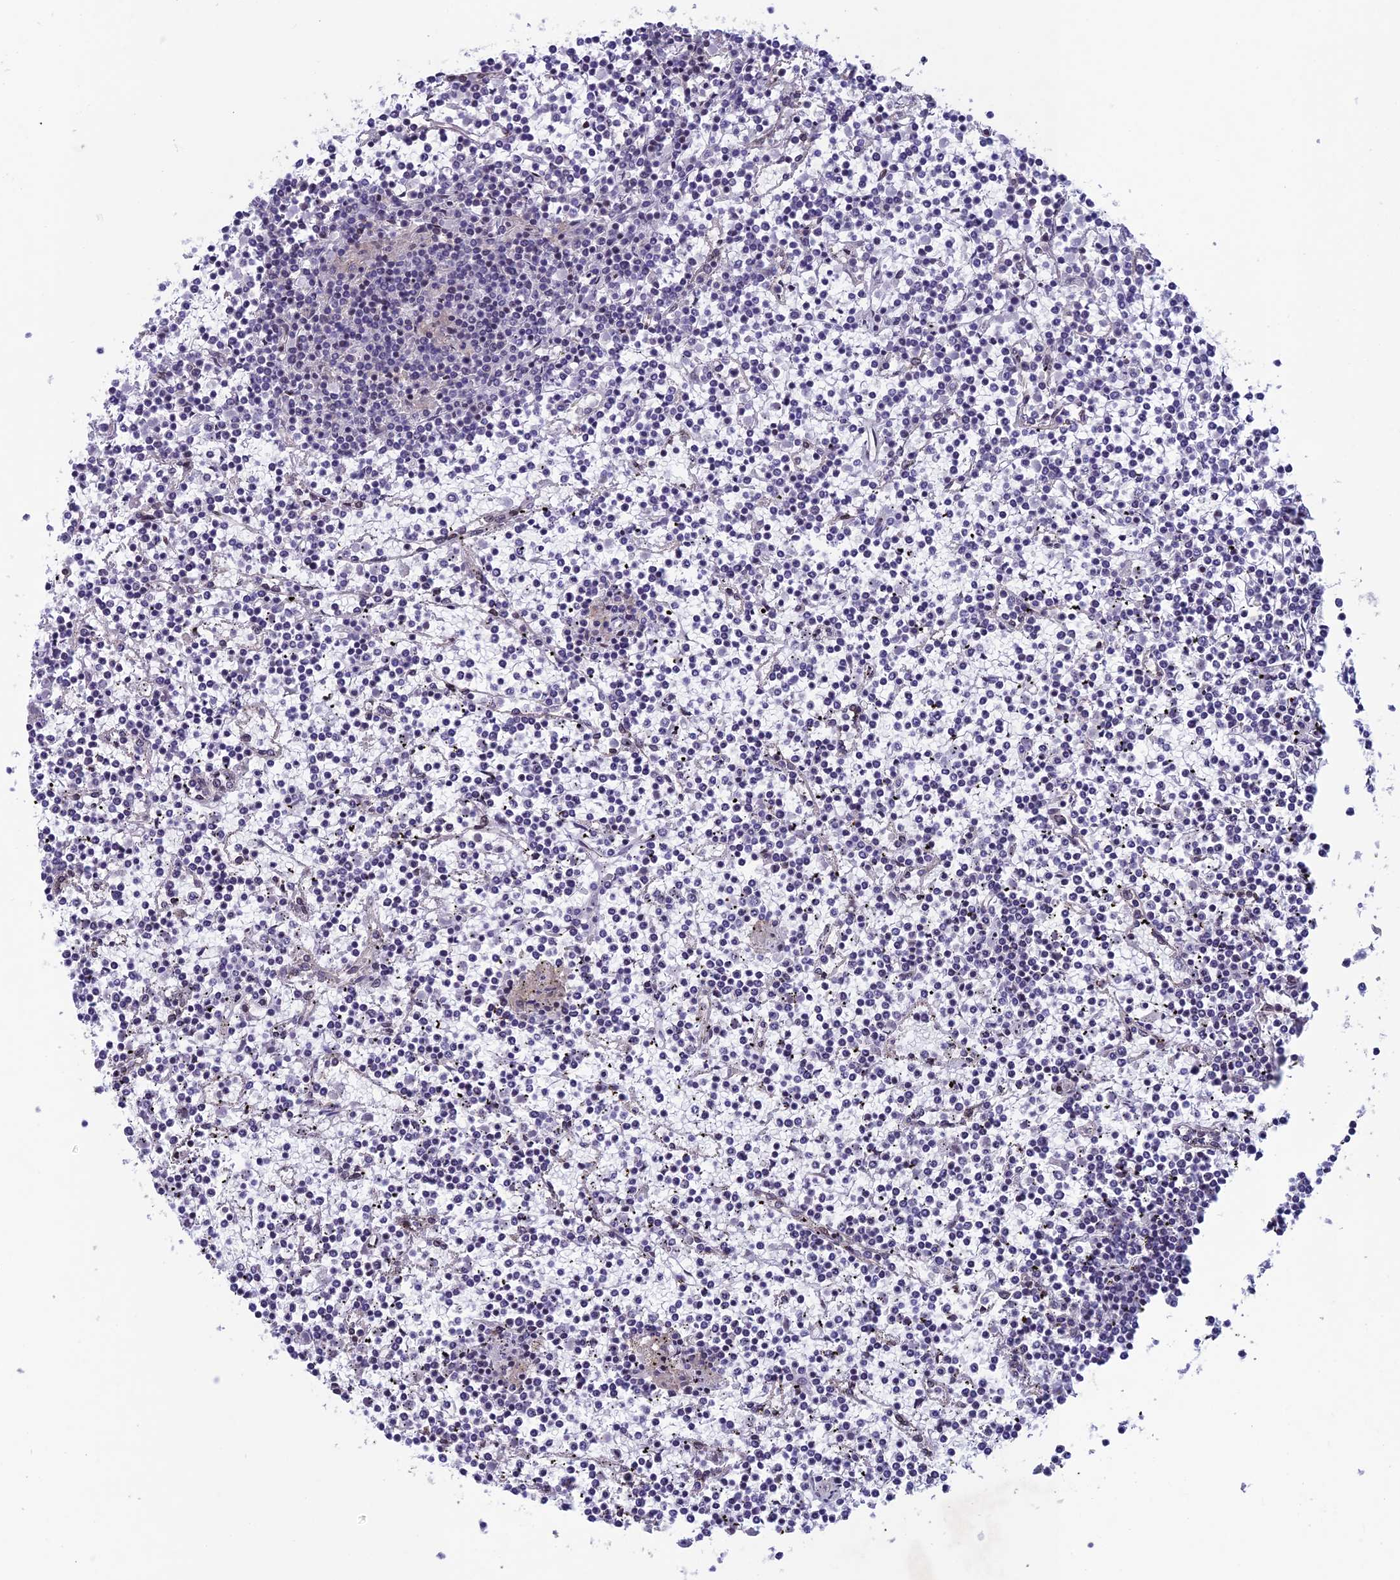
{"staining": {"intensity": "negative", "quantity": "none", "location": "none"}, "tissue": "lymphoma", "cell_type": "Tumor cells", "image_type": "cancer", "snomed": [{"axis": "morphology", "description": "Malignant lymphoma, non-Hodgkin's type, Low grade"}, {"axis": "topography", "description": "Spleen"}], "caption": "Immunohistochemistry (IHC) of lymphoma shows no staining in tumor cells.", "gene": "FKBPL", "patient": {"sex": "female", "age": 19}}